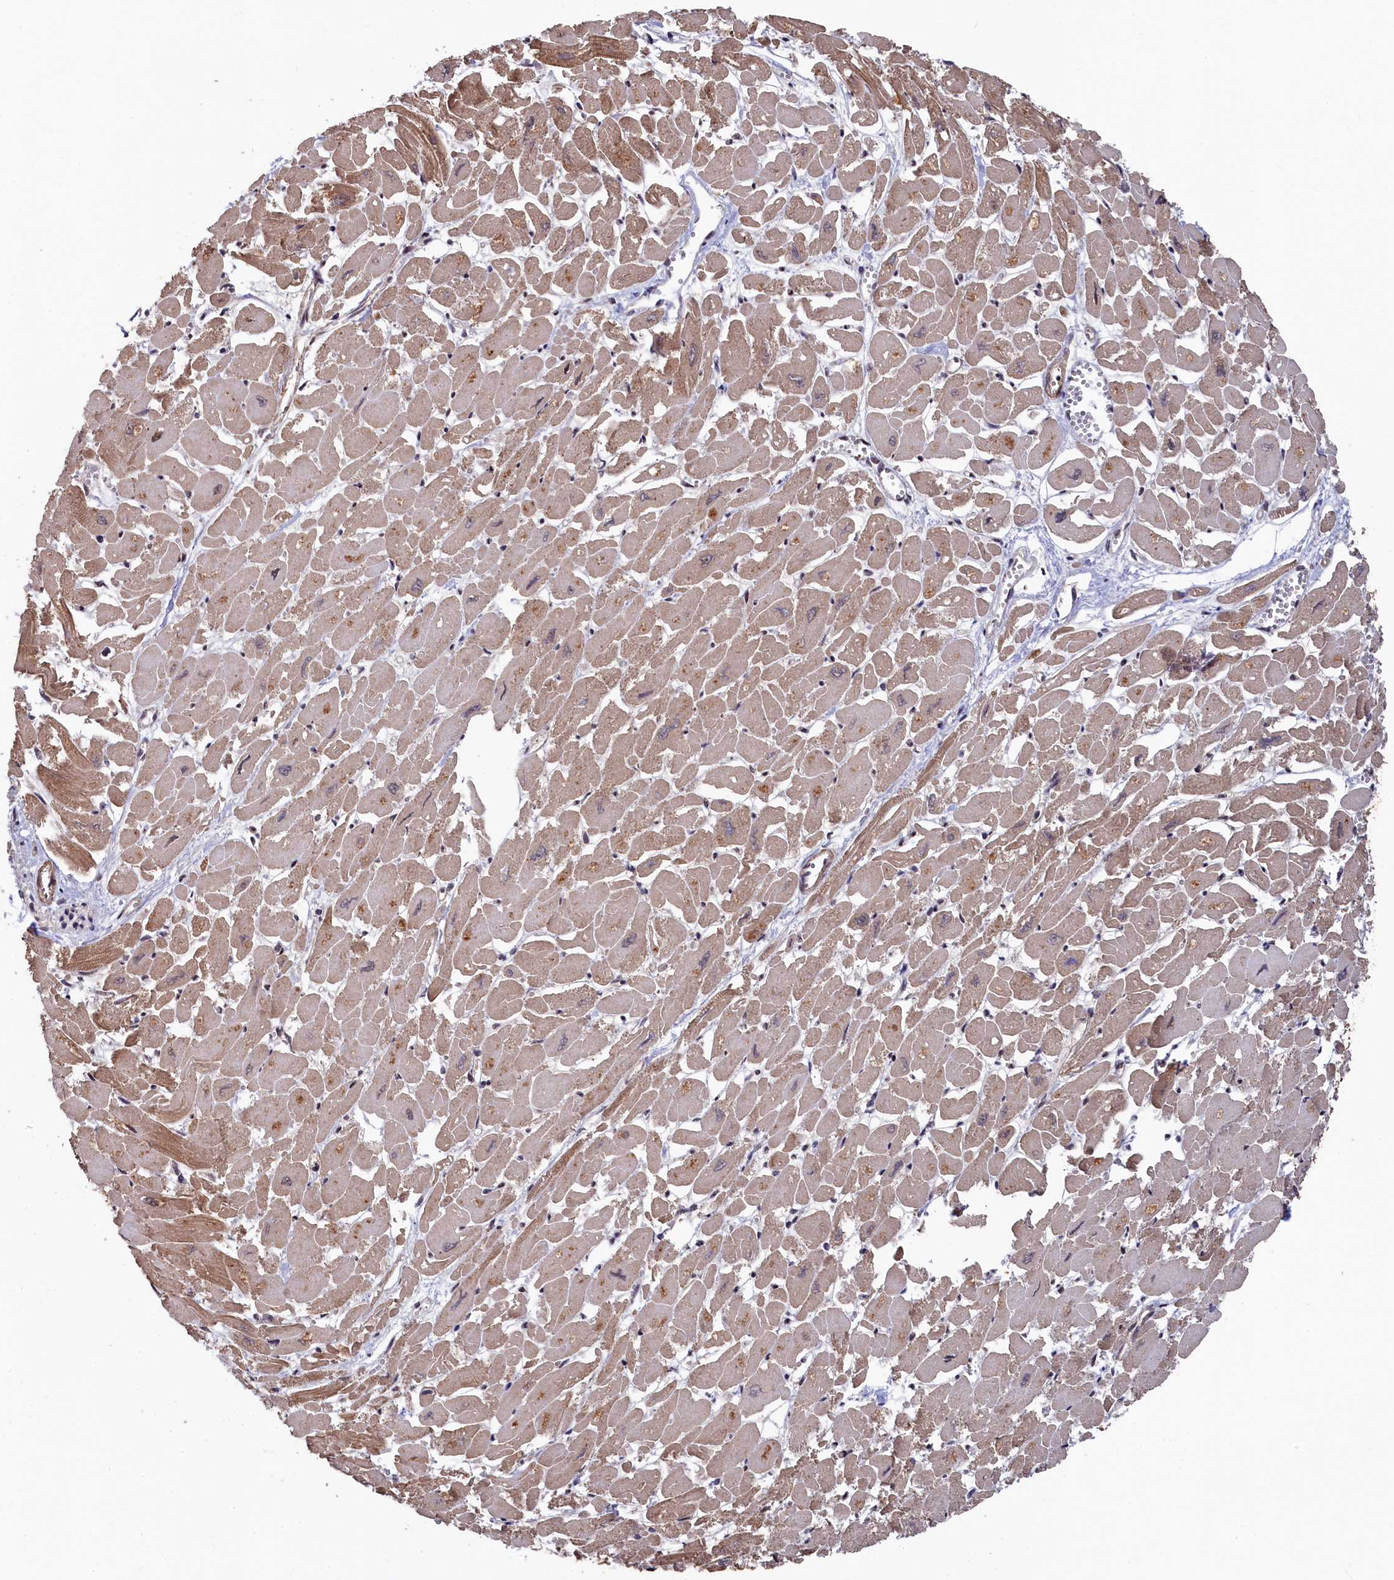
{"staining": {"intensity": "moderate", "quantity": ">75%", "location": "cytoplasmic/membranous,nuclear"}, "tissue": "heart muscle", "cell_type": "Cardiomyocytes", "image_type": "normal", "snomed": [{"axis": "morphology", "description": "Normal tissue, NOS"}, {"axis": "topography", "description": "Heart"}], "caption": "Immunohistochemical staining of unremarkable human heart muscle demonstrates >75% levels of moderate cytoplasmic/membranous,nuclear protein positivity in about >75% of cardiomyocytes. (DAB (3,3'-diaminobenzidine) = brown stain, brightfield microscopy at high magnification).", "gene": "CLPX", "patient": {"sex": "male", "age": 54}}